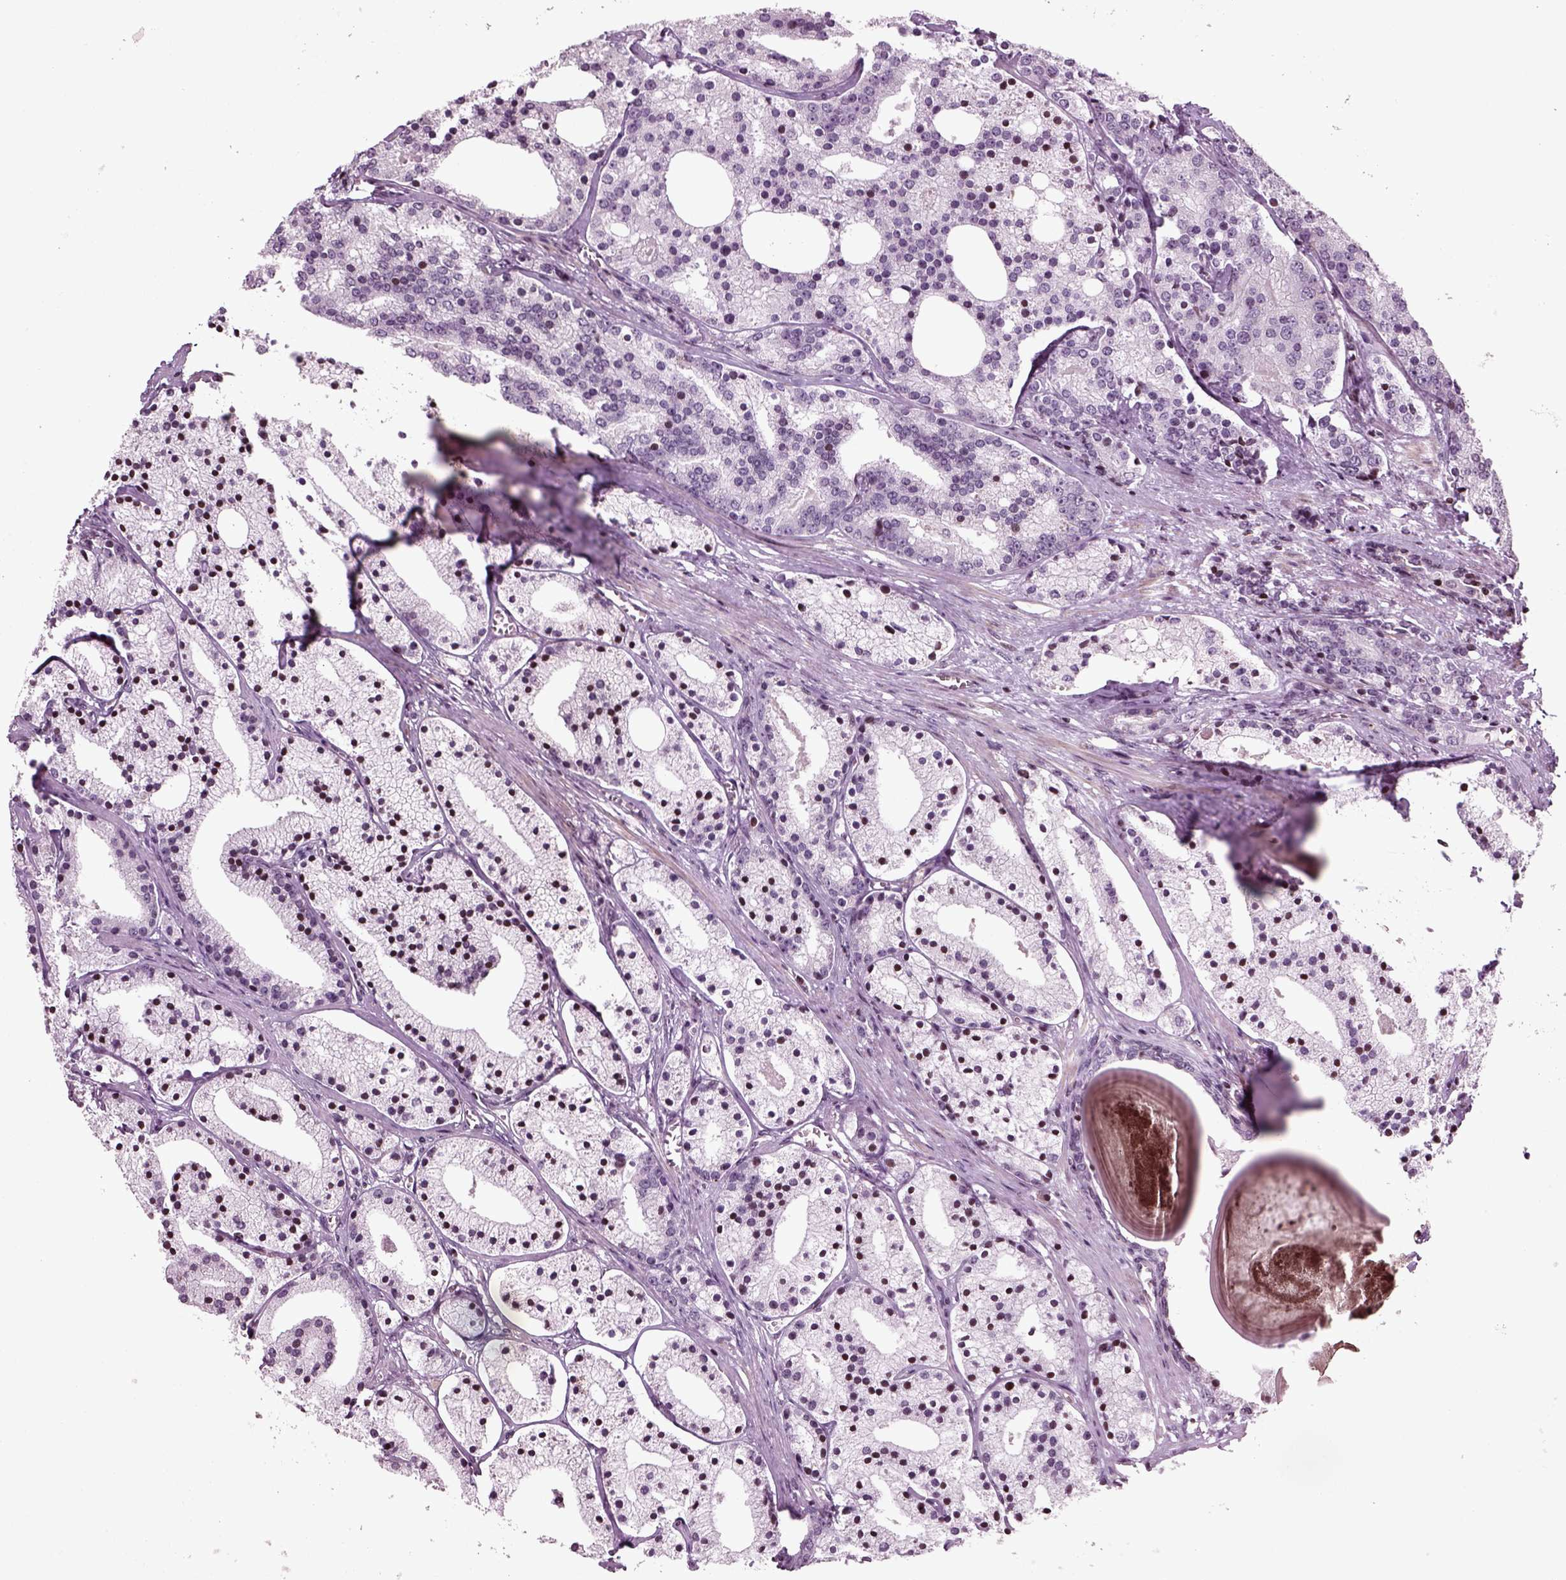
{"staining": {"intensity": "moderate", "quantity": "<25%", "location": "nuclear"}, "tissue": "prostate cancer", "cell_type": "Tumor cells", "image_type": "cancer", "snomed": [{"axis": "morphology", "description": "Adenocarcinoma, NOS"}, {"axis": "topography", "description": "Prostate"}], "caption": "Immunohistochemistry (IHC) of prostate cancer exhibits low levels of moderate nuclear expression in approximately <25% of tumor cells.", "gene": "HEYL", "patient": {"sex": "male", "age": 69}}